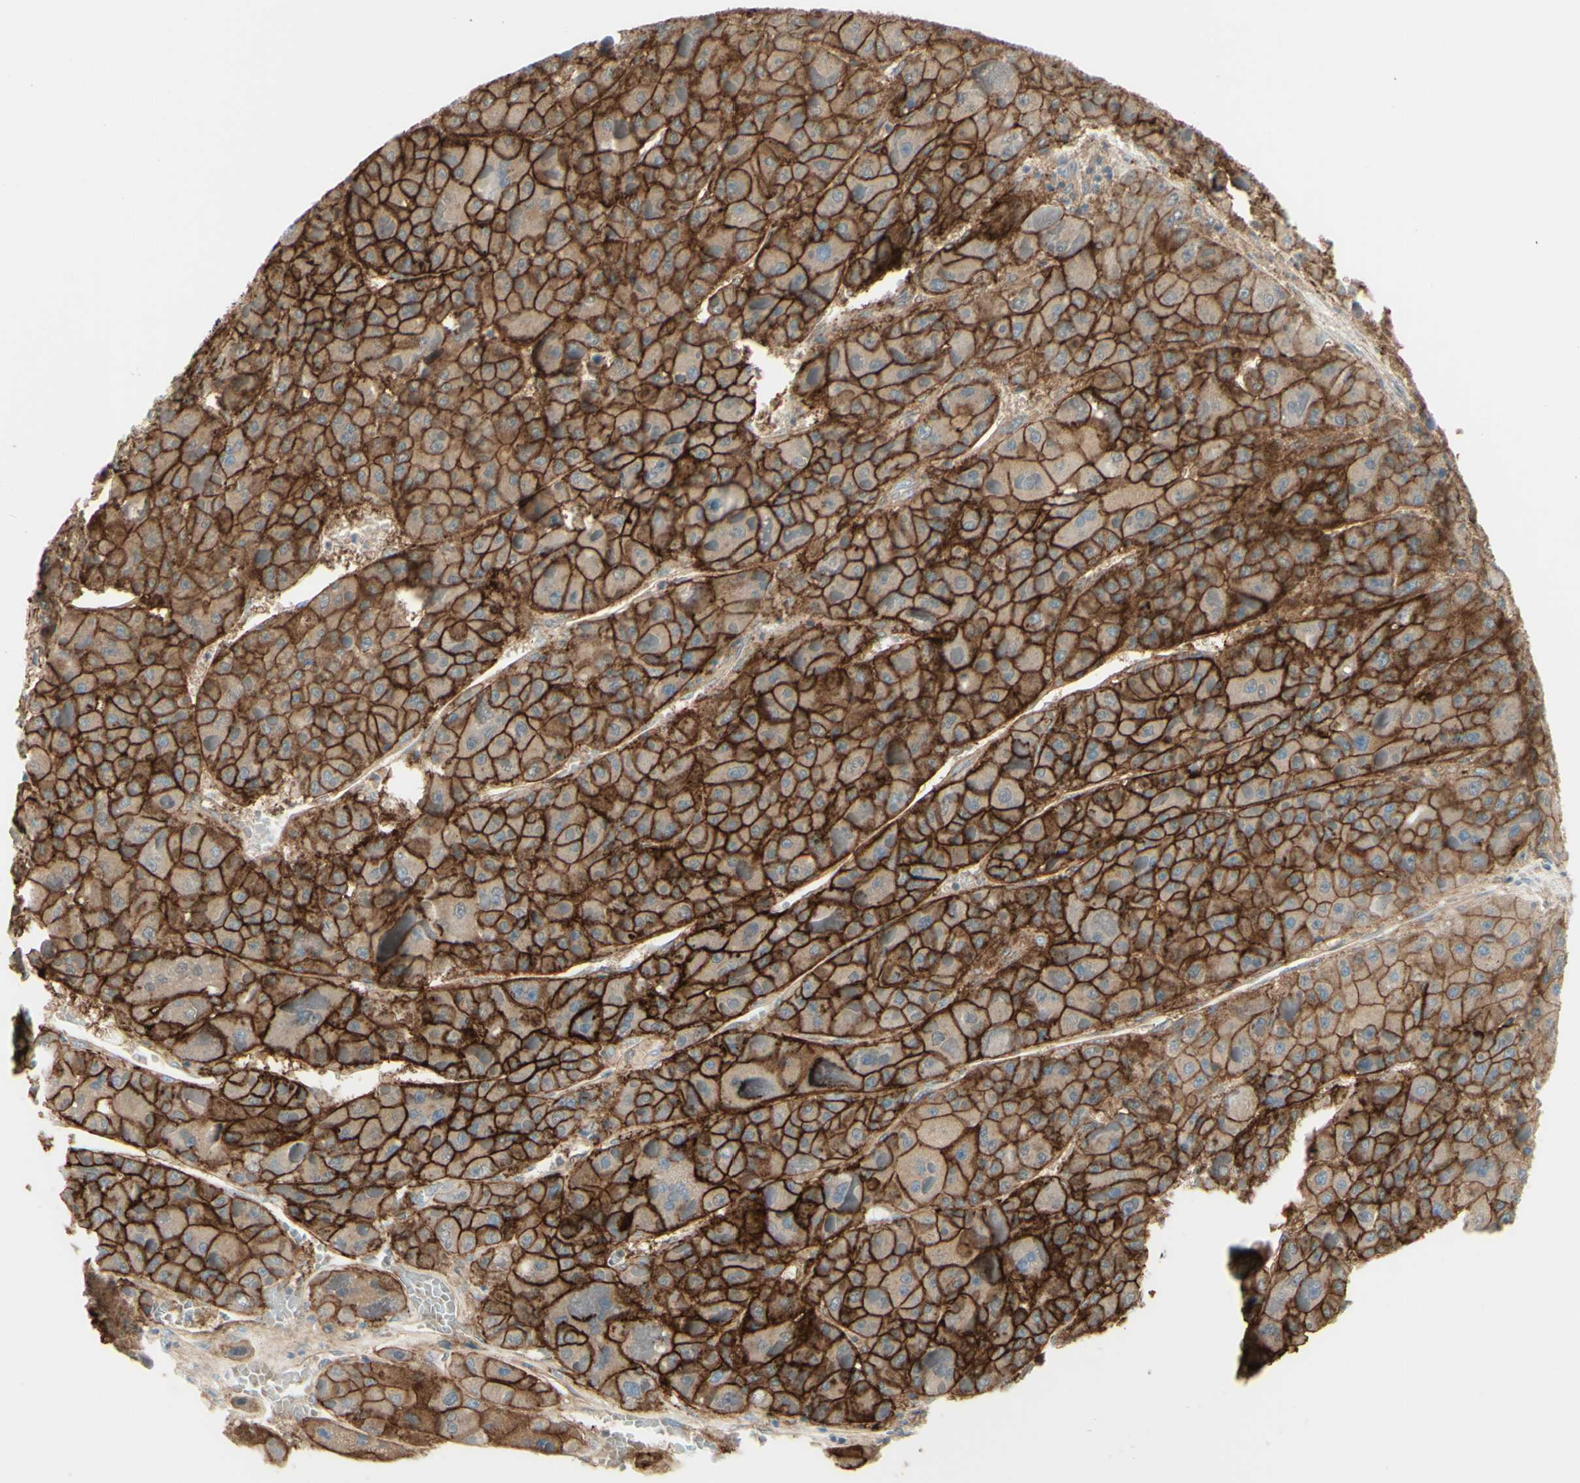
{"staining": {"intensity": "strong", "quantity": ">75%", "location": "cytoplasmic/membranous"}, "tissue": "liver cancer", "cell_type": "Tumor cells", "image_type": "cancer", "snomed": [{"axis": "morphology", "description": "Carcinoma, Hepatocellular, NOS"}, {"axis": "topography", "description": "Liver"}], "caption": "Protein expression analysis of human liver cancer reveals strong cytoplasmic/membranous expression in approximately >75% of tumor cells.", "gene": "ALCAM", "patient": {"sex": "female", "age": 73}}